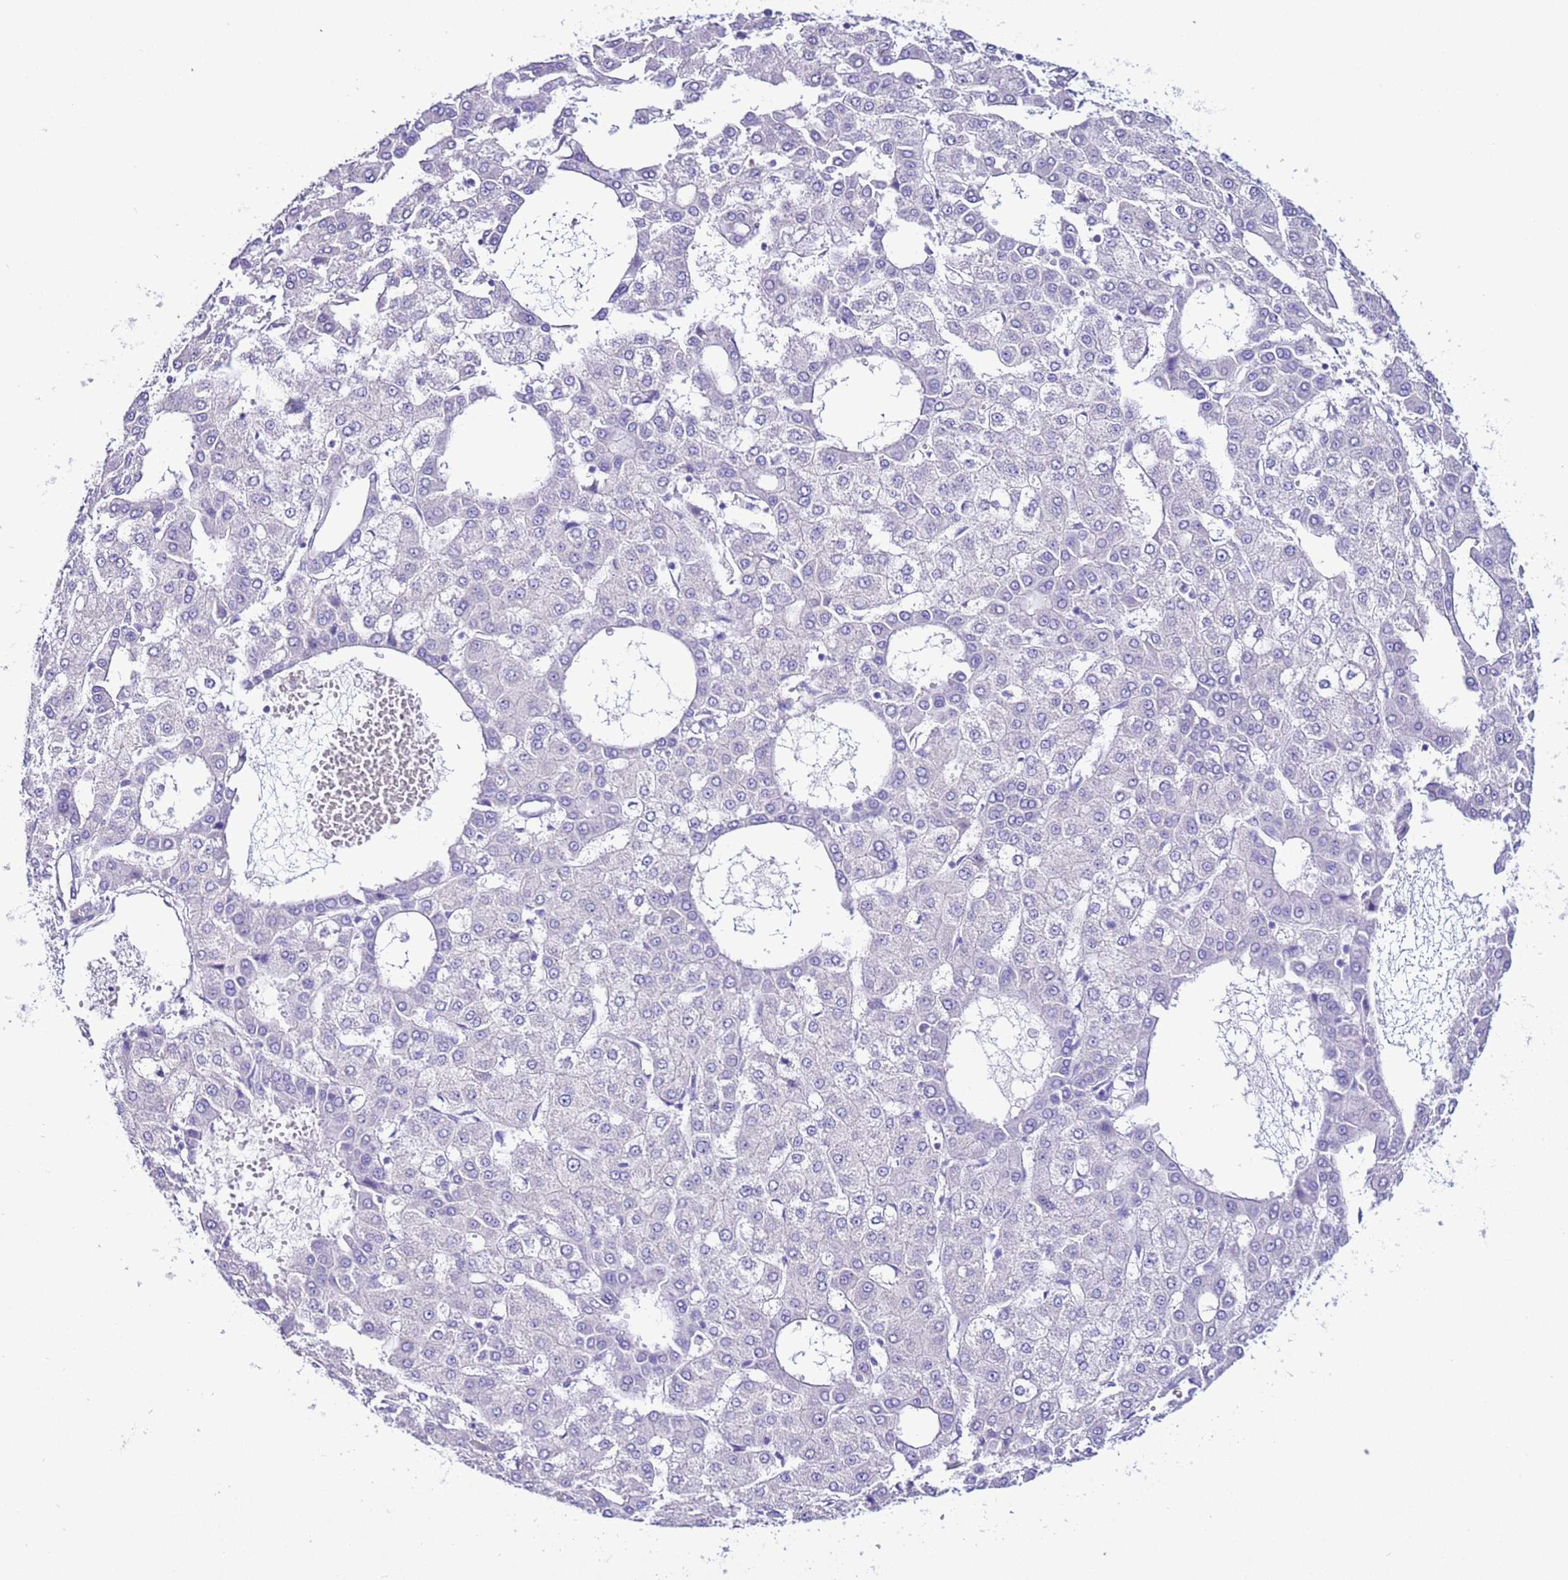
{"staining": {"intensity": "negative", "quantity": "none", "location": "none"}, "tissue": "liver cancer", "cell_type": "Tumor cells", "image_type": "cancer", "snomed": [{"axis": "morphology", "description": "Carcinoma, Hepatocellular, NOS"}, {"axis": "topography", "description": "Liver"}], "caption": "Protein analysis of hepatocellular carcinoma (liver) demonstrates no significant staining in tumor cells.", "gene": "CPB1", "patient": {"sex": "male", "age": 47}}